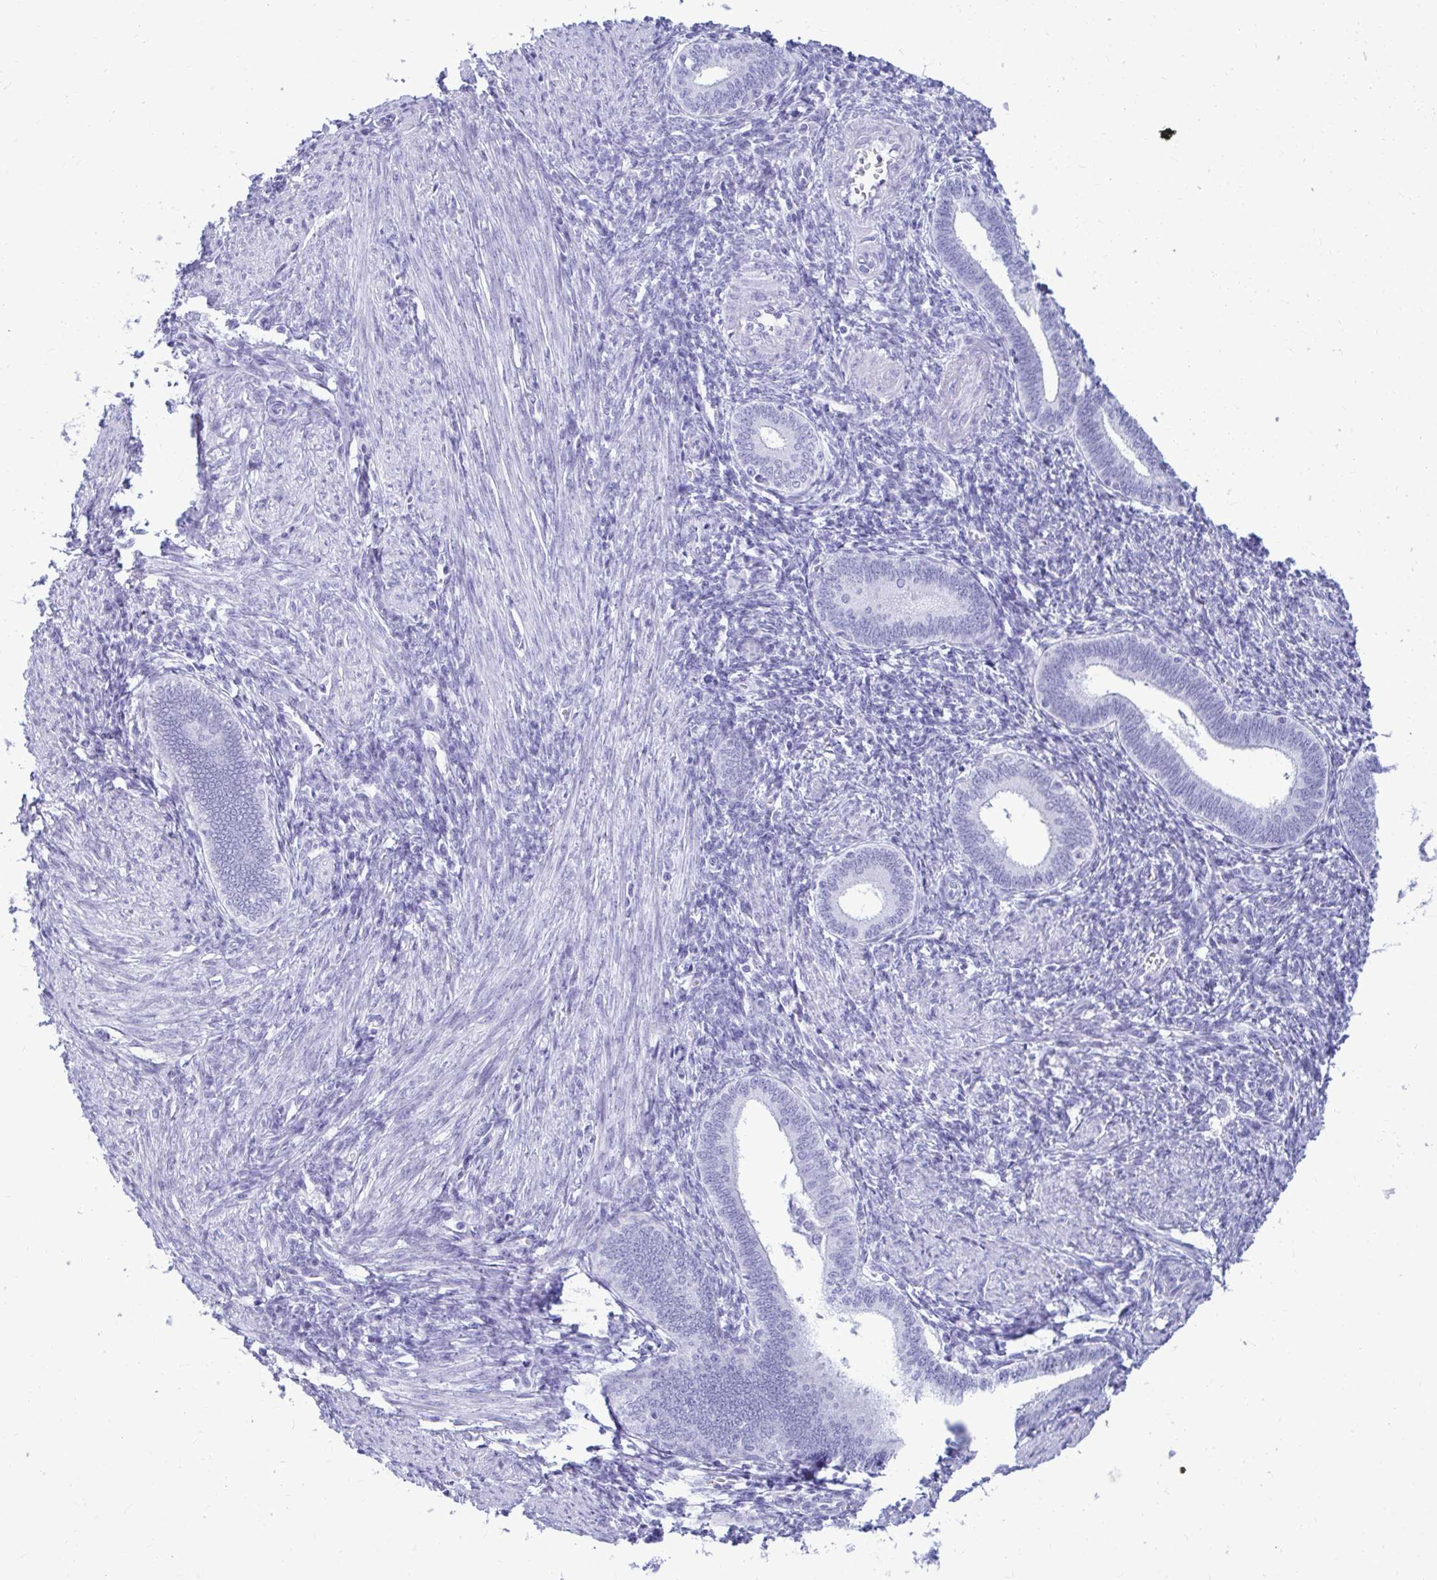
{"staining": {"intensity": "negative", "quantity": "none", "location": "none"}, "tissue": "endometrium", "cell_type": "Cells in endometrial stroma", "image_type": "normal", "snomed": [{"axis": "morphology", "description": "Normal tissue, NOS"}, {"axis": "topography", "description": "Endometrium"}], "caption": "High magnification brightfield microscopy of benign endometrium stained with DAB (3,3'-diaminobenzidine) (brown) and counterstained with hematoxylin (blue): cells in endometrial stroma show no significant staining. (DAB immunohistochemistry with hematoxylin counter stain).", "gene": "OR10R2", "patient": {"sex": "female", "age": 41}}